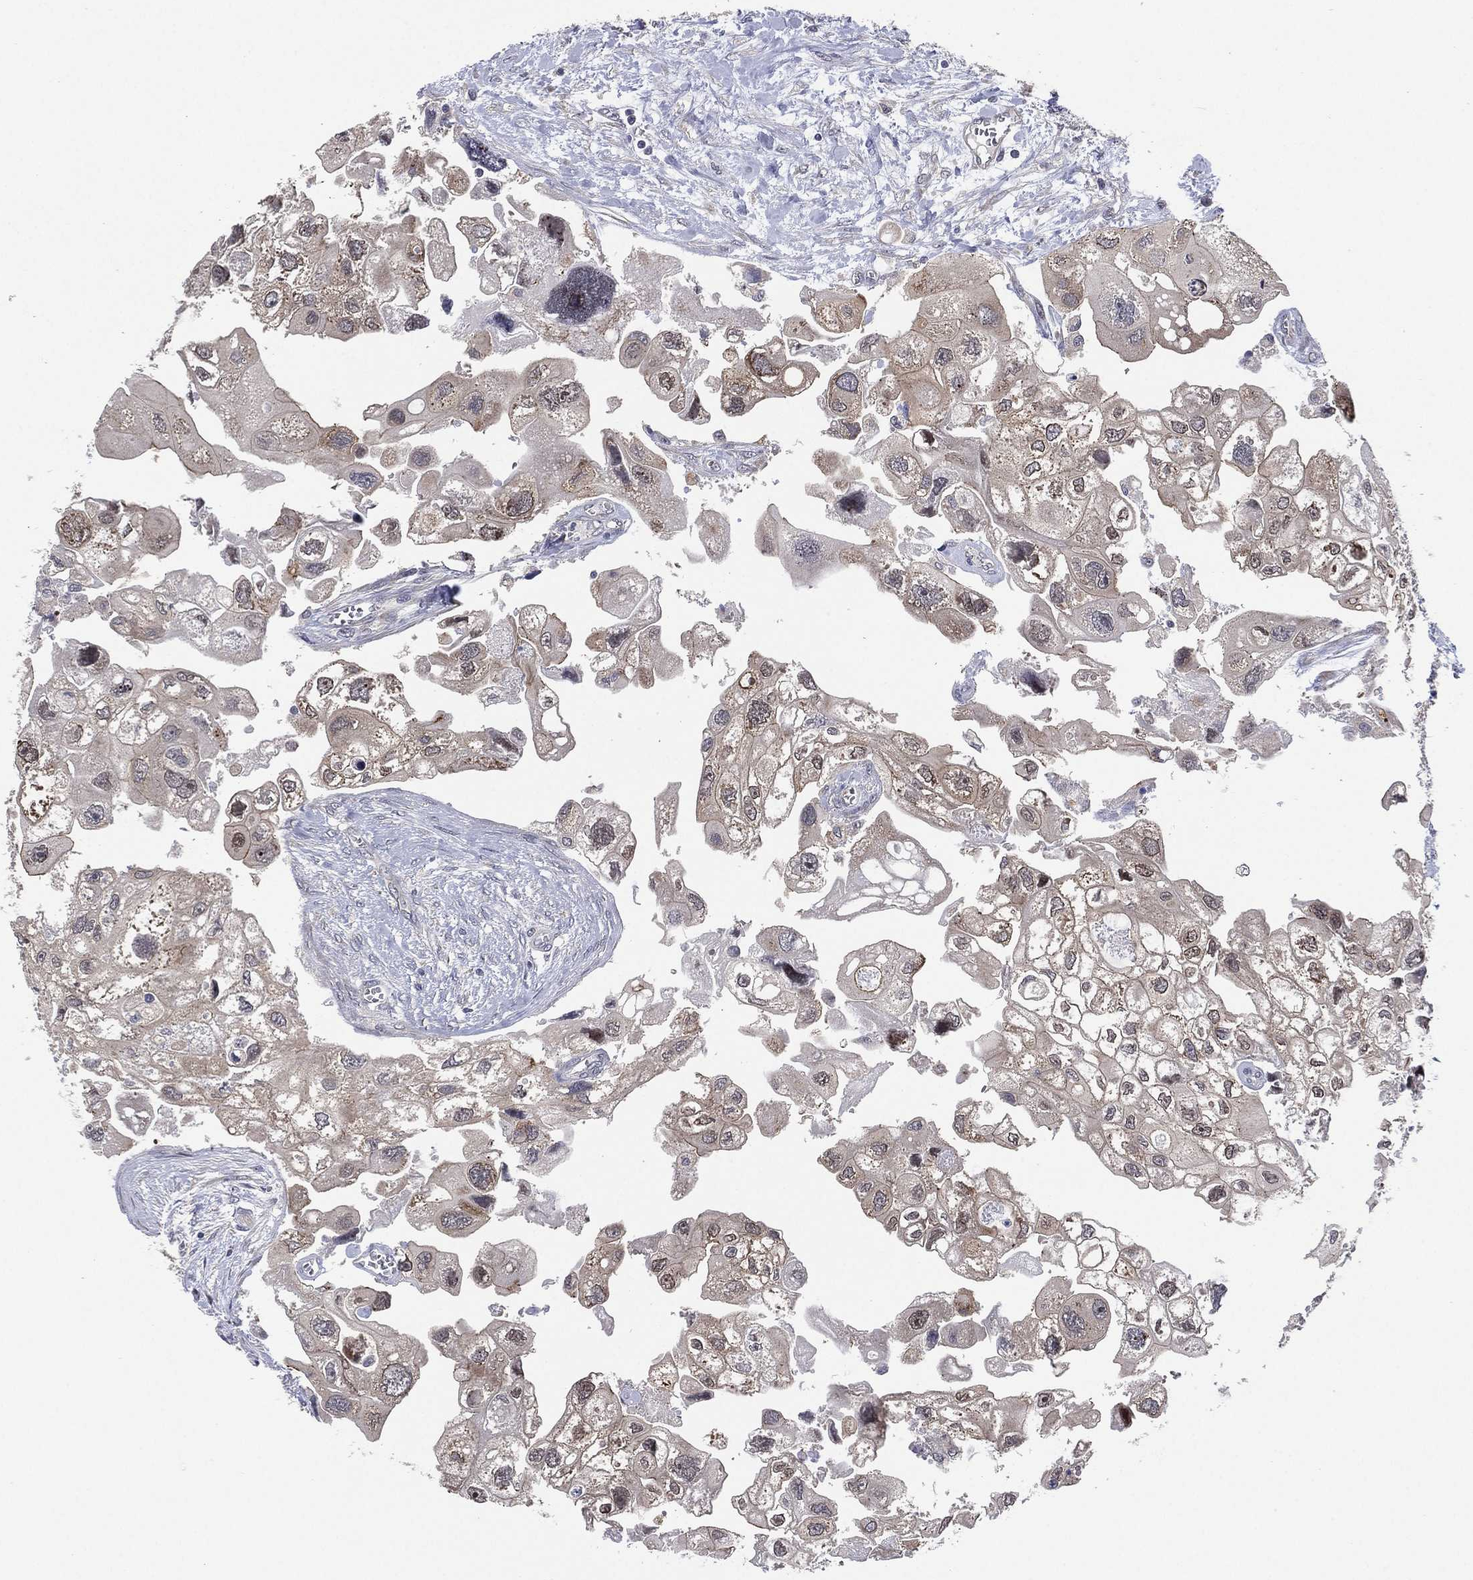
{"staining": {"intensity": "negative", "quantity": "none", "location": "none"}, "tissue": "urothelial cancer", "cell_type": "Tumor cells", "image_type": "cancer", "snomed": [{"axis": "morphology", "description": "Urothelial carcinoma, High grade"}, {"axis": "topography", "description": "Urinary bladder"}], "caption": "There is no significant positivity in tumor cells of urothelial cancer.", "gene": "SELENOO", "patient": {"sex": "male", "age": 59}}